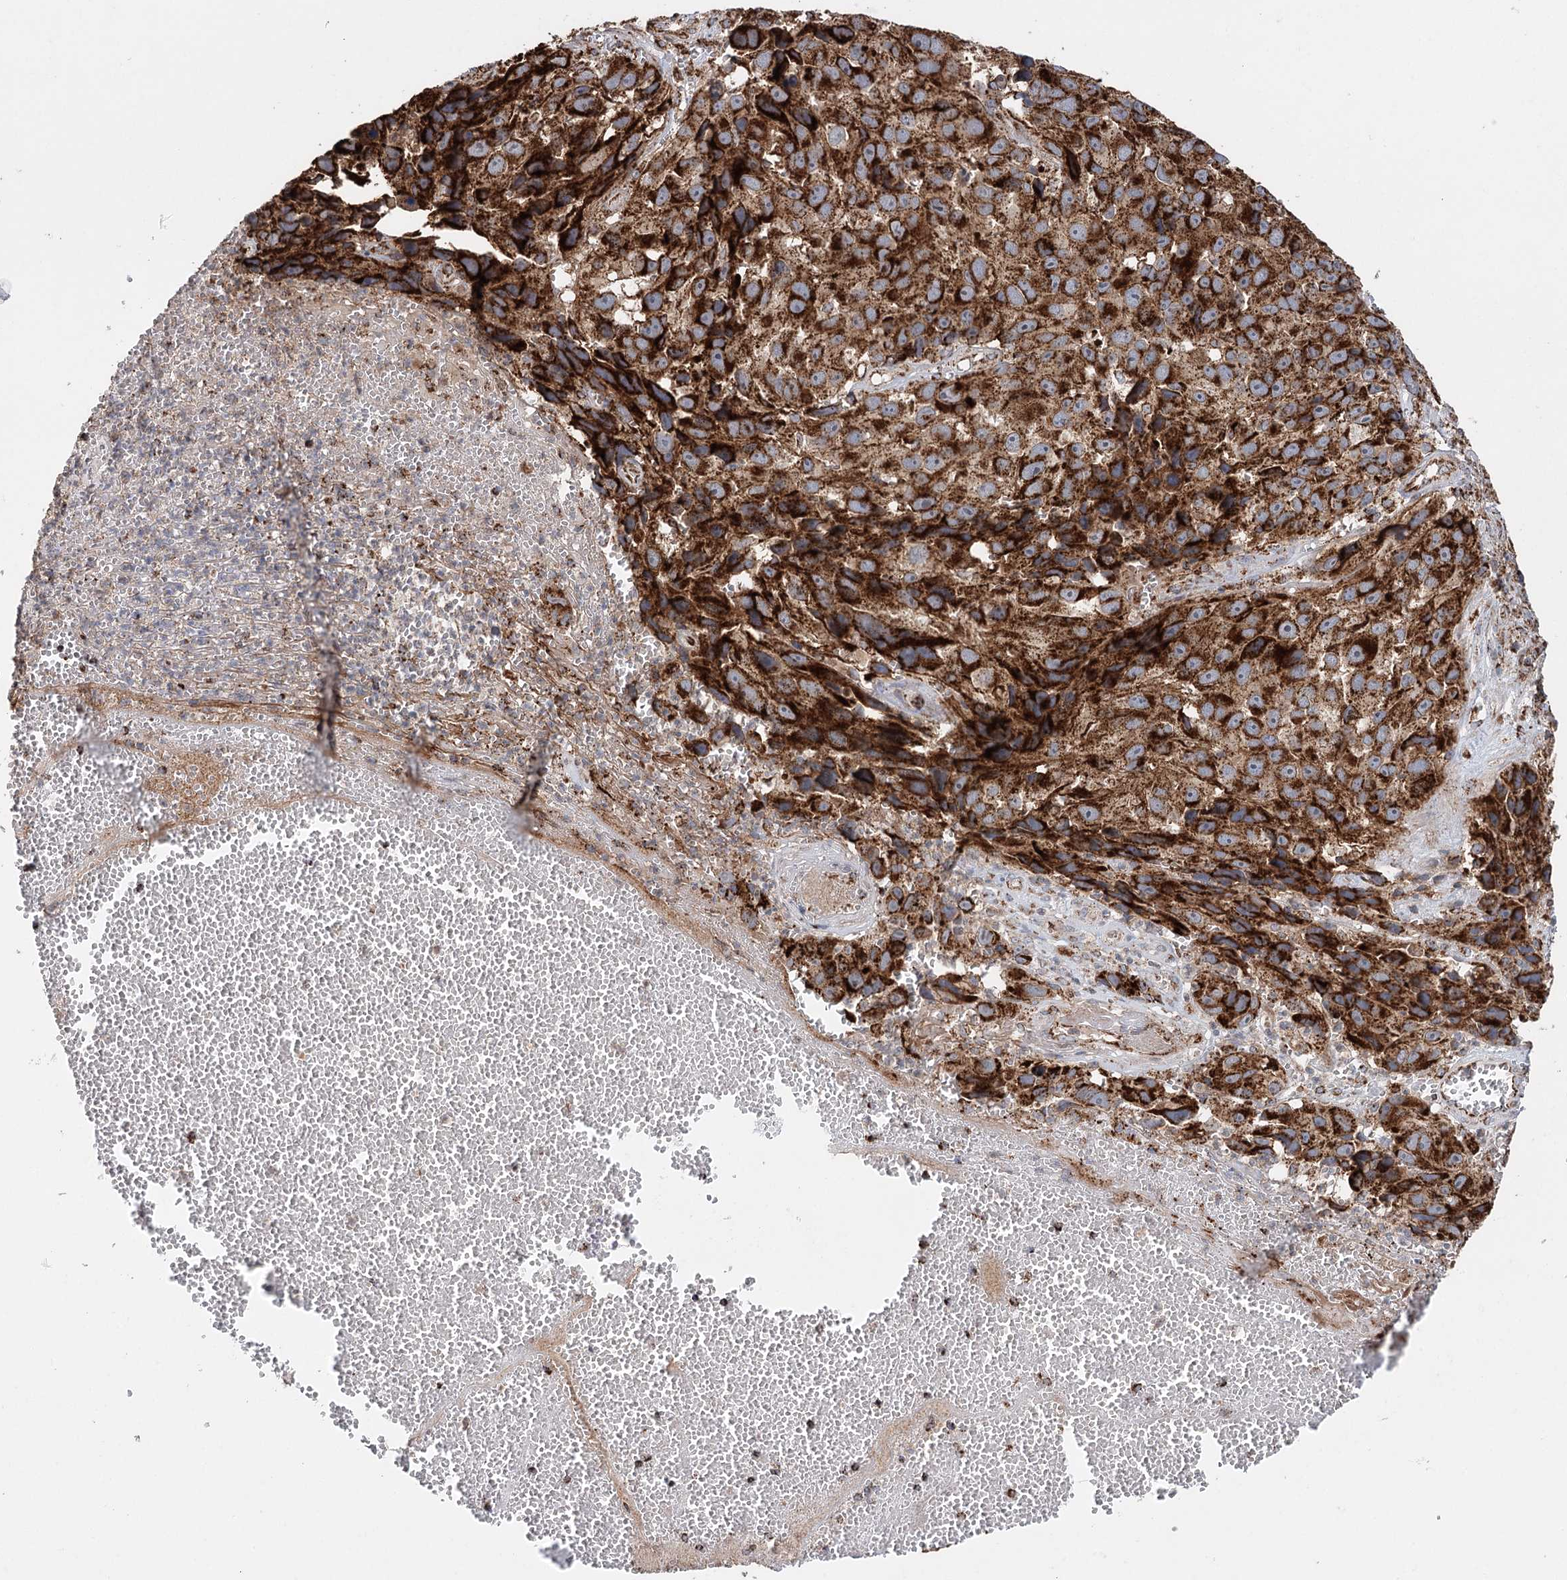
{"staining": {"intensity": "strong", "quantity": ">75%", "location": "cytoplasmic/membranous"}, "tissue": "melanoma", "cell_type": "Tumor cells", "image_type": "cancer", "snomed": [{"axis": "morphology", "description": "Malignant melanoma, NOS"}, {"axis": "topography", "description": "Skin"}], "caption": "Immunohistochemical staining of human malignant melanoma exhibits high levels of strong cytoplasmic/membranous staining in approximately >75% of tumor cells.", "gene": "APH1A", "patient": {"sex": "male", "age": 84}}